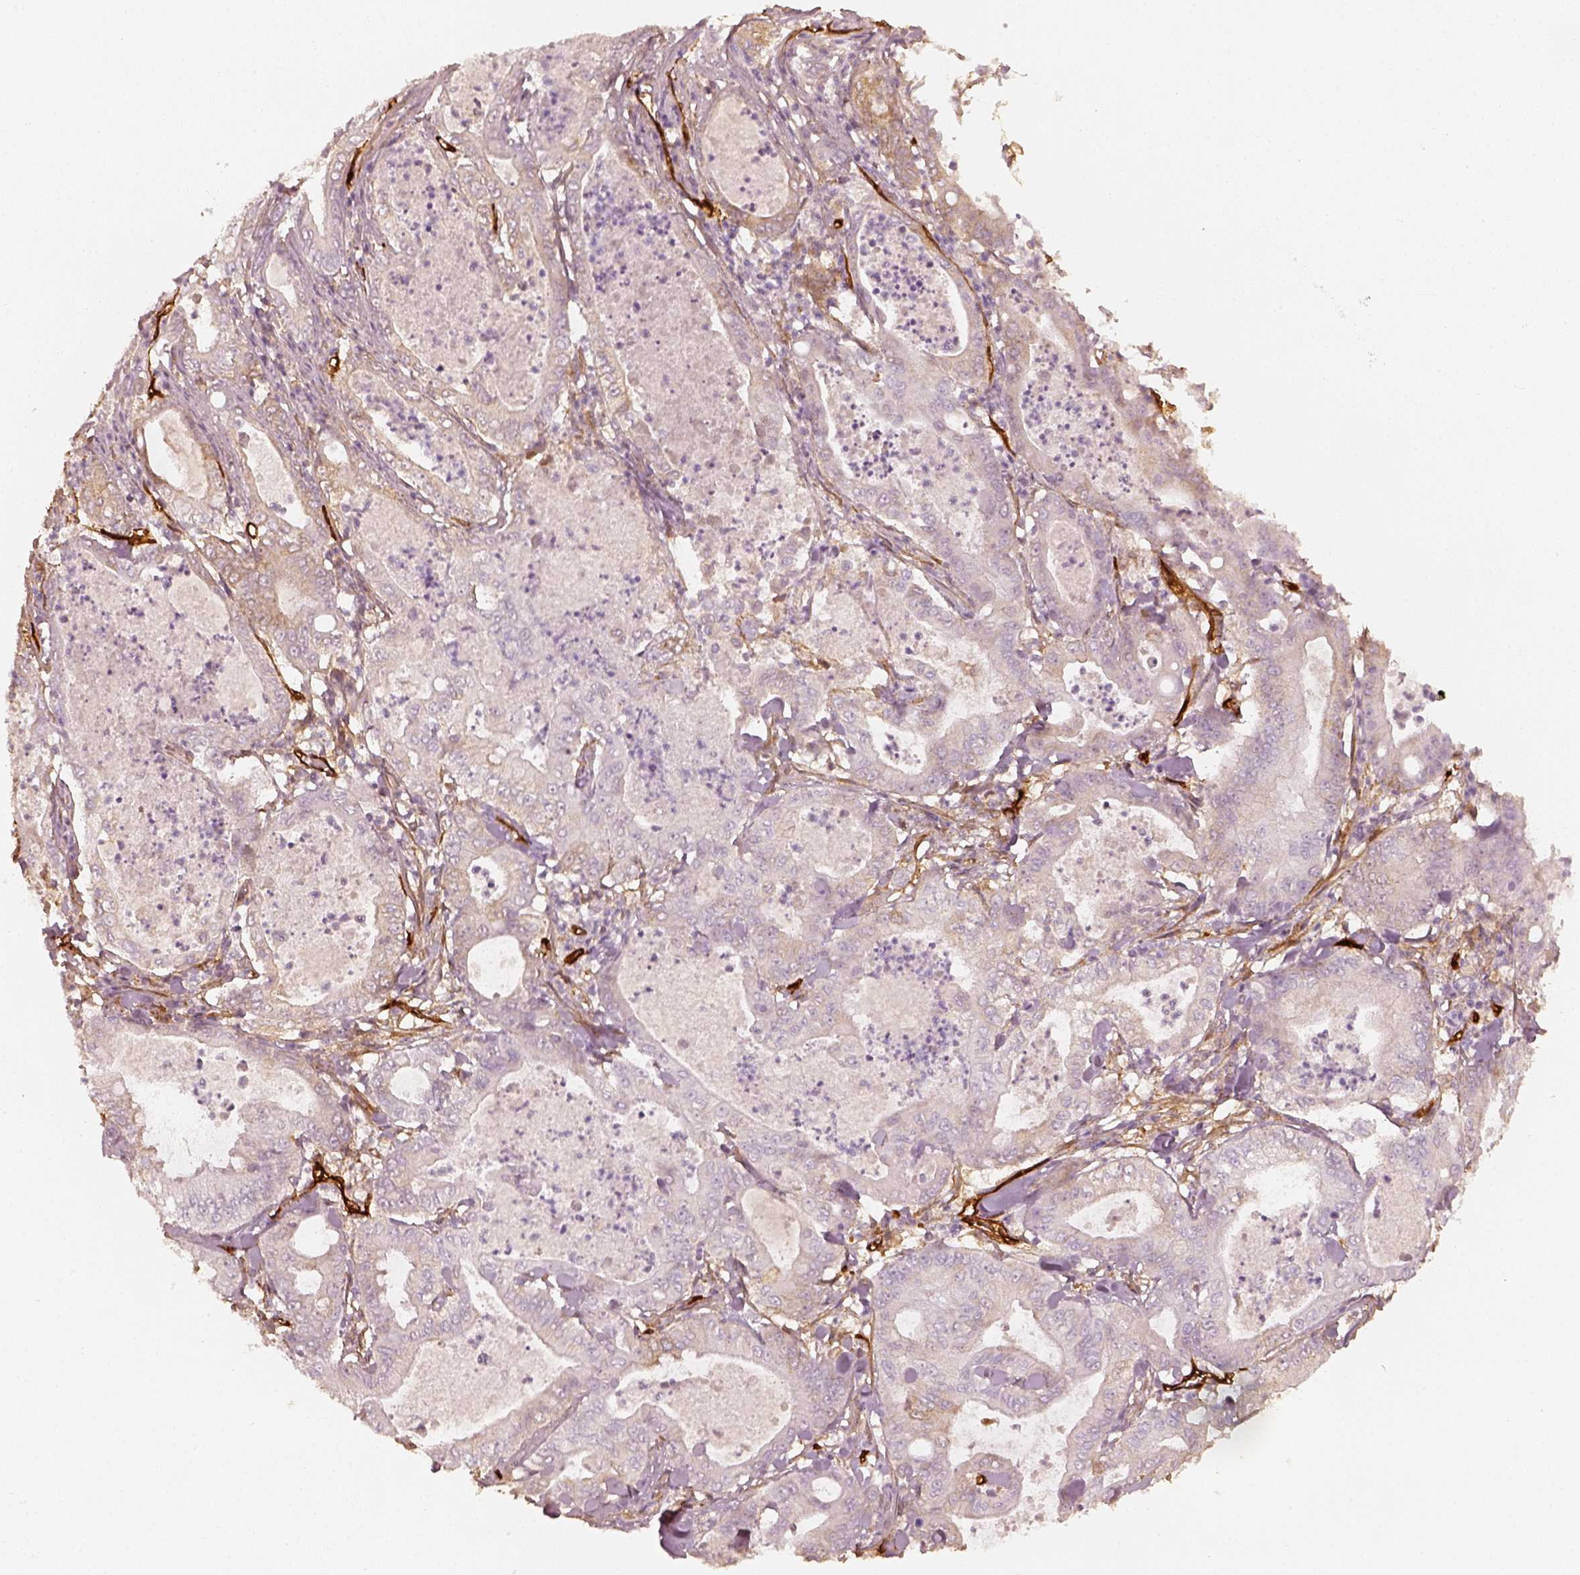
{"staining": {"intensity": "weak", "quantity": "25%-75%", "location": "cytoplasmic/membranous"}, "tissue": "pancreatic cancer", "cell_type": "Tumor cells", "image_type": "cancer", "snomed": [{"axis": "morphology", "description": "Adenocarcinoma, NOS"}, {"axis": "topography", "description": "Pancreas"}], "caption": "The image reveals immunohistochemical staining of pancreatic cancer (adenocarcinoma). There is weak cytoplasmic/membranous positivity is present in approximately 25%-75% of tumor cells.", "gene": "FSCN1", "patient": {"sex": "male", "age": 71}}